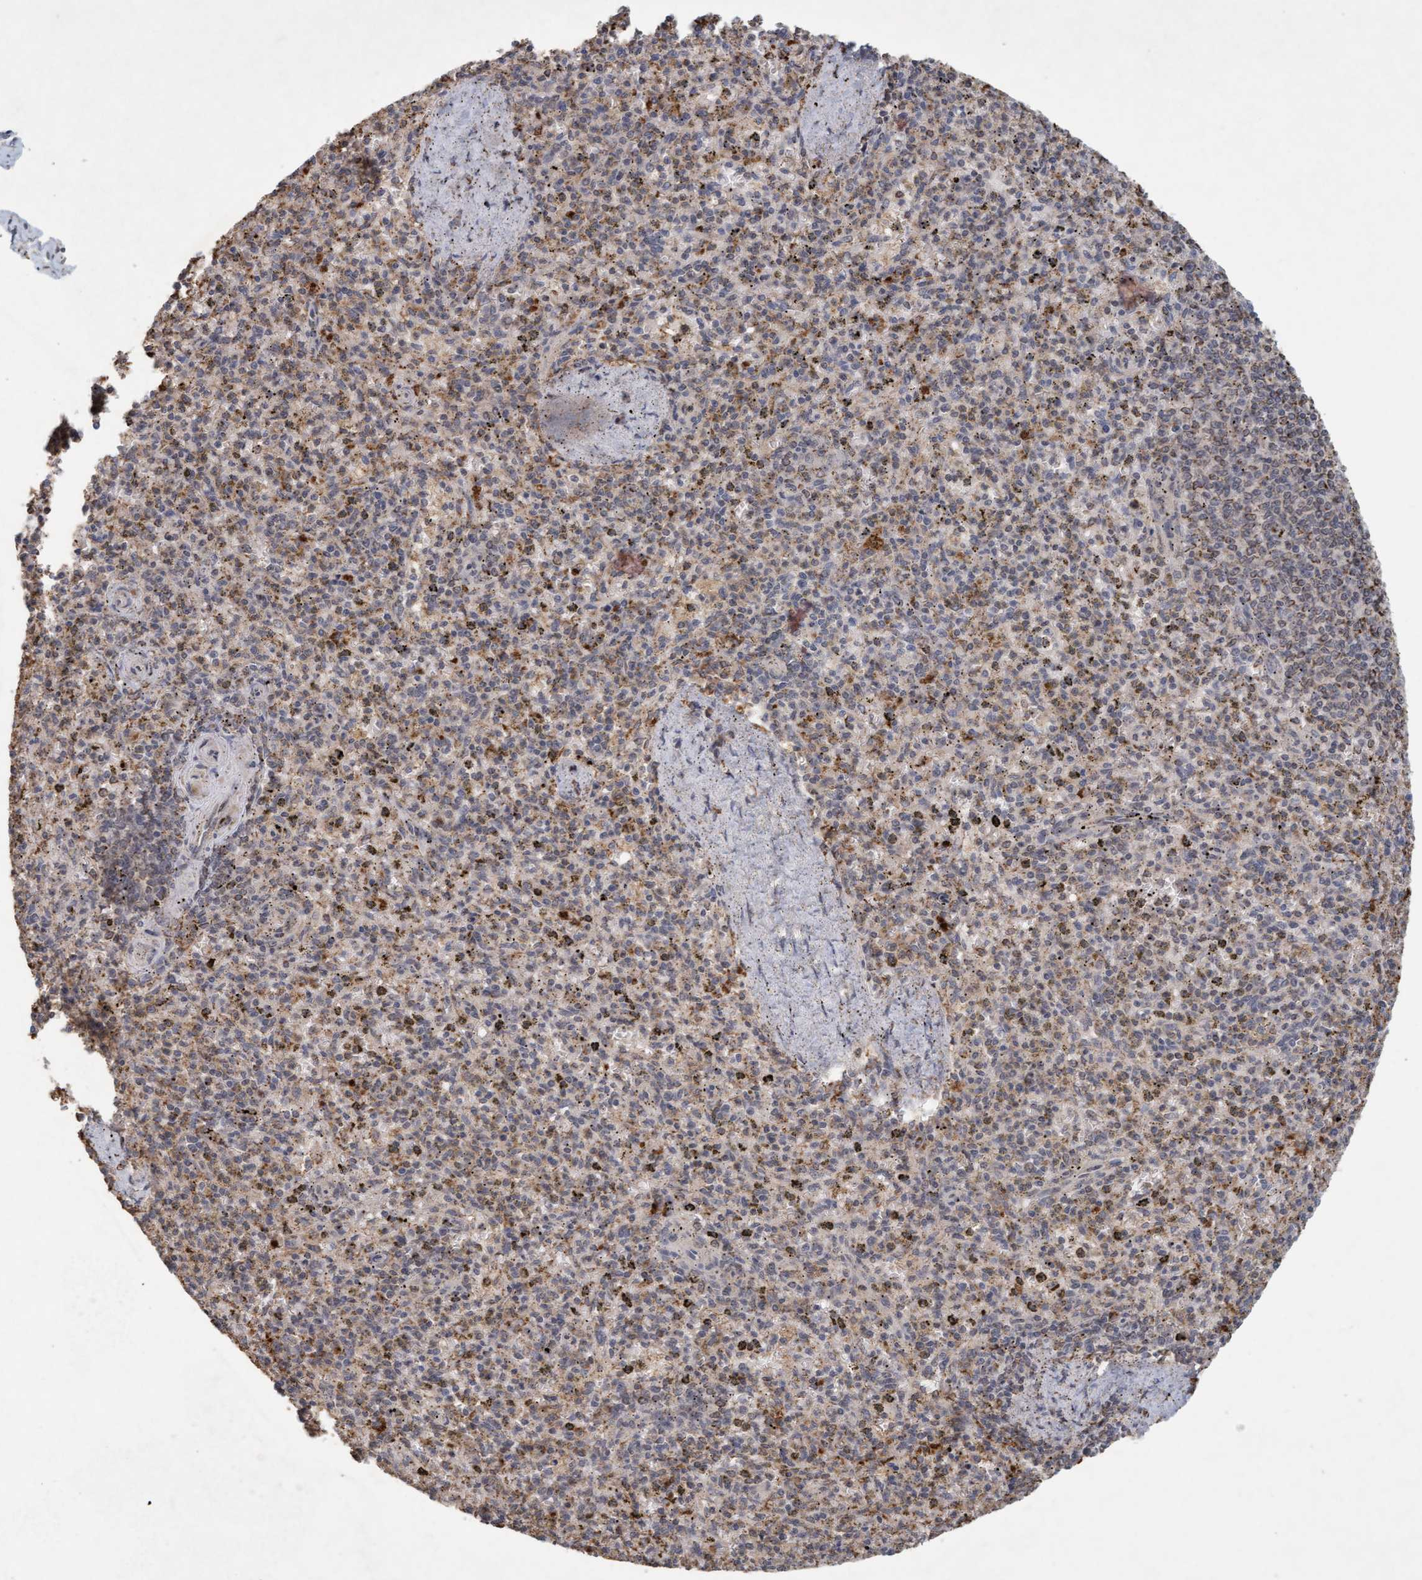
{"staining": {"intensity": "weak", "quantity": "25%-75%", "location": "cytoplasmic/membranous"}, "tissue": "spleen", "cell_type": "Cells in red pulp", "image_type": "normal", "snomed": [{"axis": "morphology", "description": "Normal tissue, NOS"}, {"axis": "topography", "description": "Spleen"}], "caption": "A photomicrograph showing weak cytoplasmic/membranous staining in approximately 25%-75% of cells in red pulp in normal spleen, as visualized by brown immunohistochemical staining.", "gene": "VSIG8", "patient": {"sex": "male", "age": 72}}